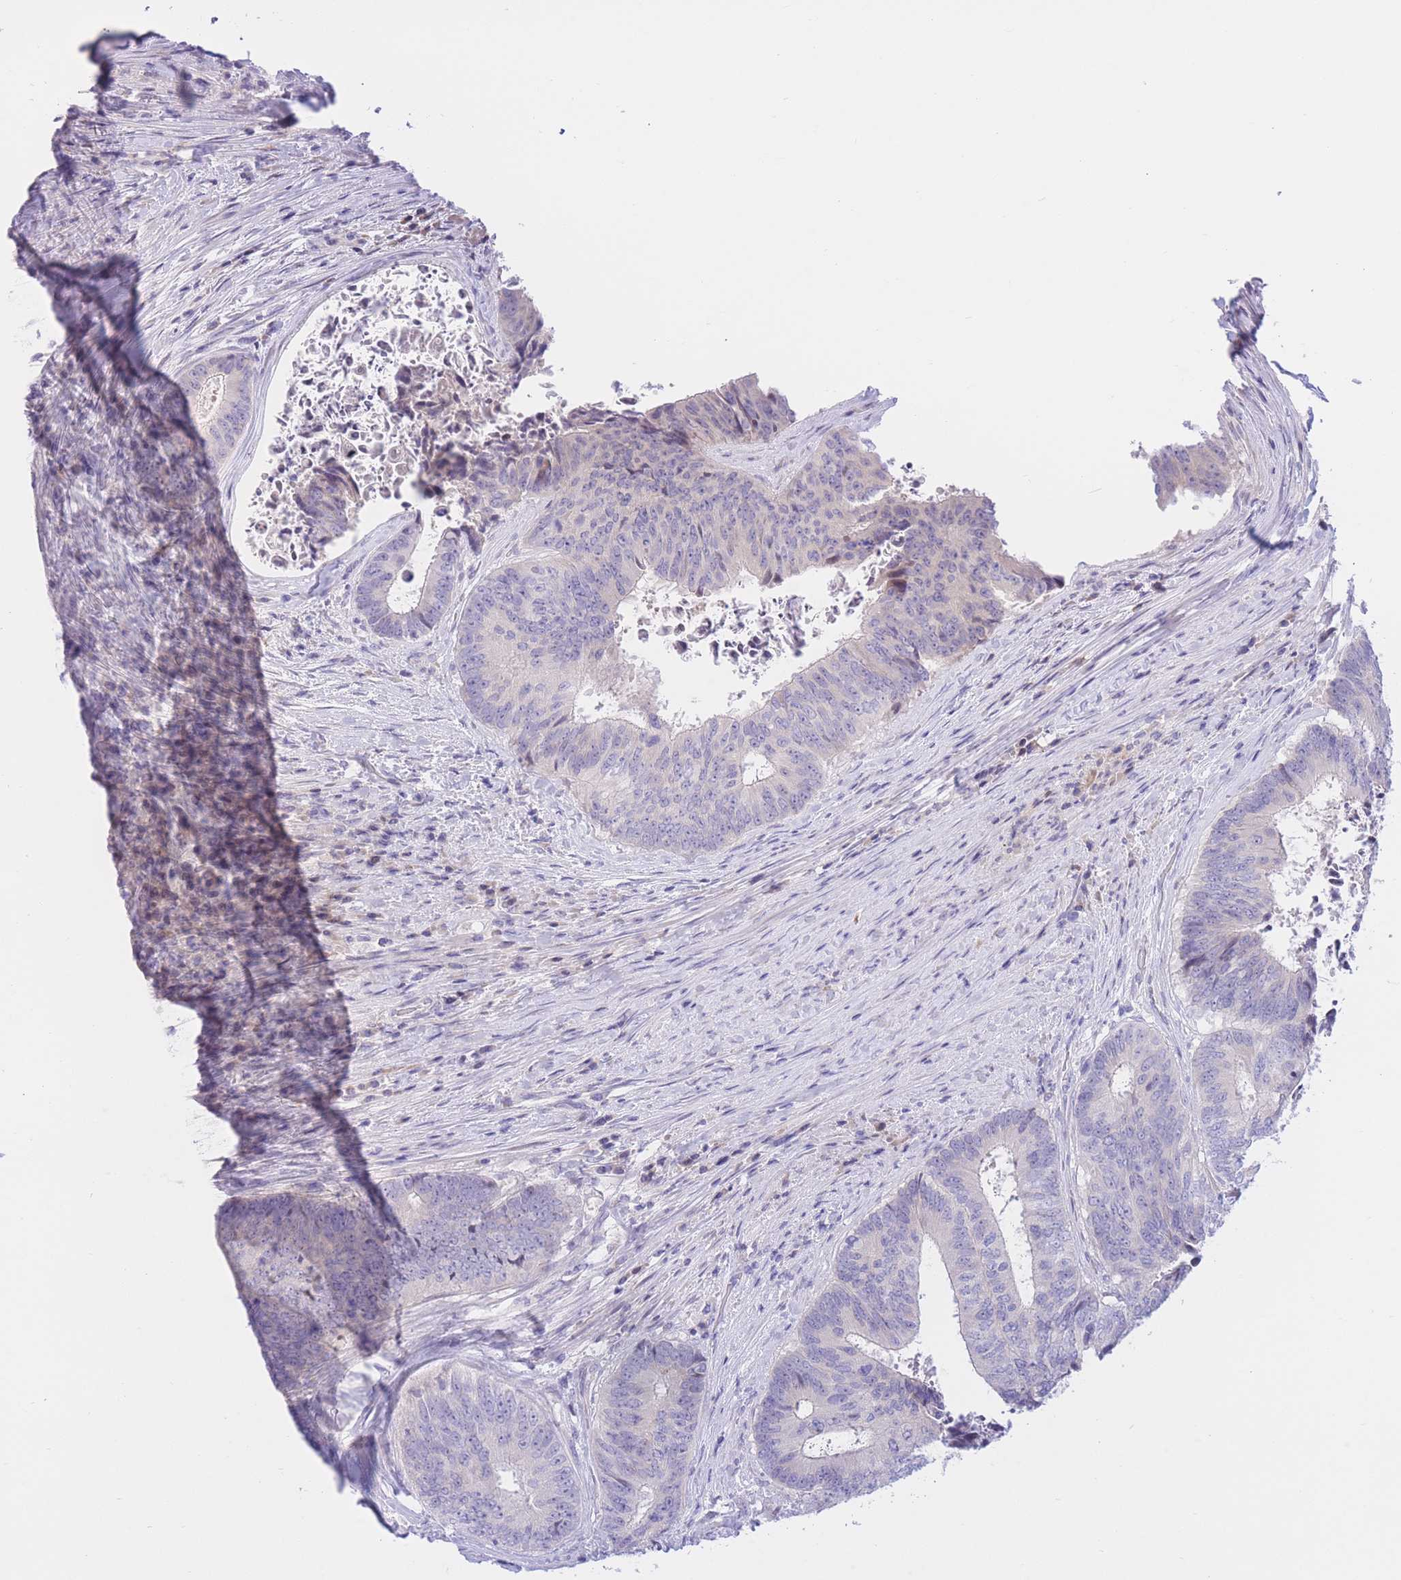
{"staining": {"intensity": "negative", "quantity": "none", "location": "none"}, "tissue": "colorectal cancer", "cell_type": "Tumor cells", "image_type": "cancer", "snomed": [{"axis": "morphology", "description": "Adenocarcinoma, NOS"}, {"axis": "topography", "description": "Rectum"}], "caption": "Immunohistochemistry (IHC) micrograph of adenocarcinoma (colorectal) stained for a protein (brown), which exhibits no positivity in tumor cells.", "gene": "RPL39L", "patient": {"sex": "male", "age": 72}}